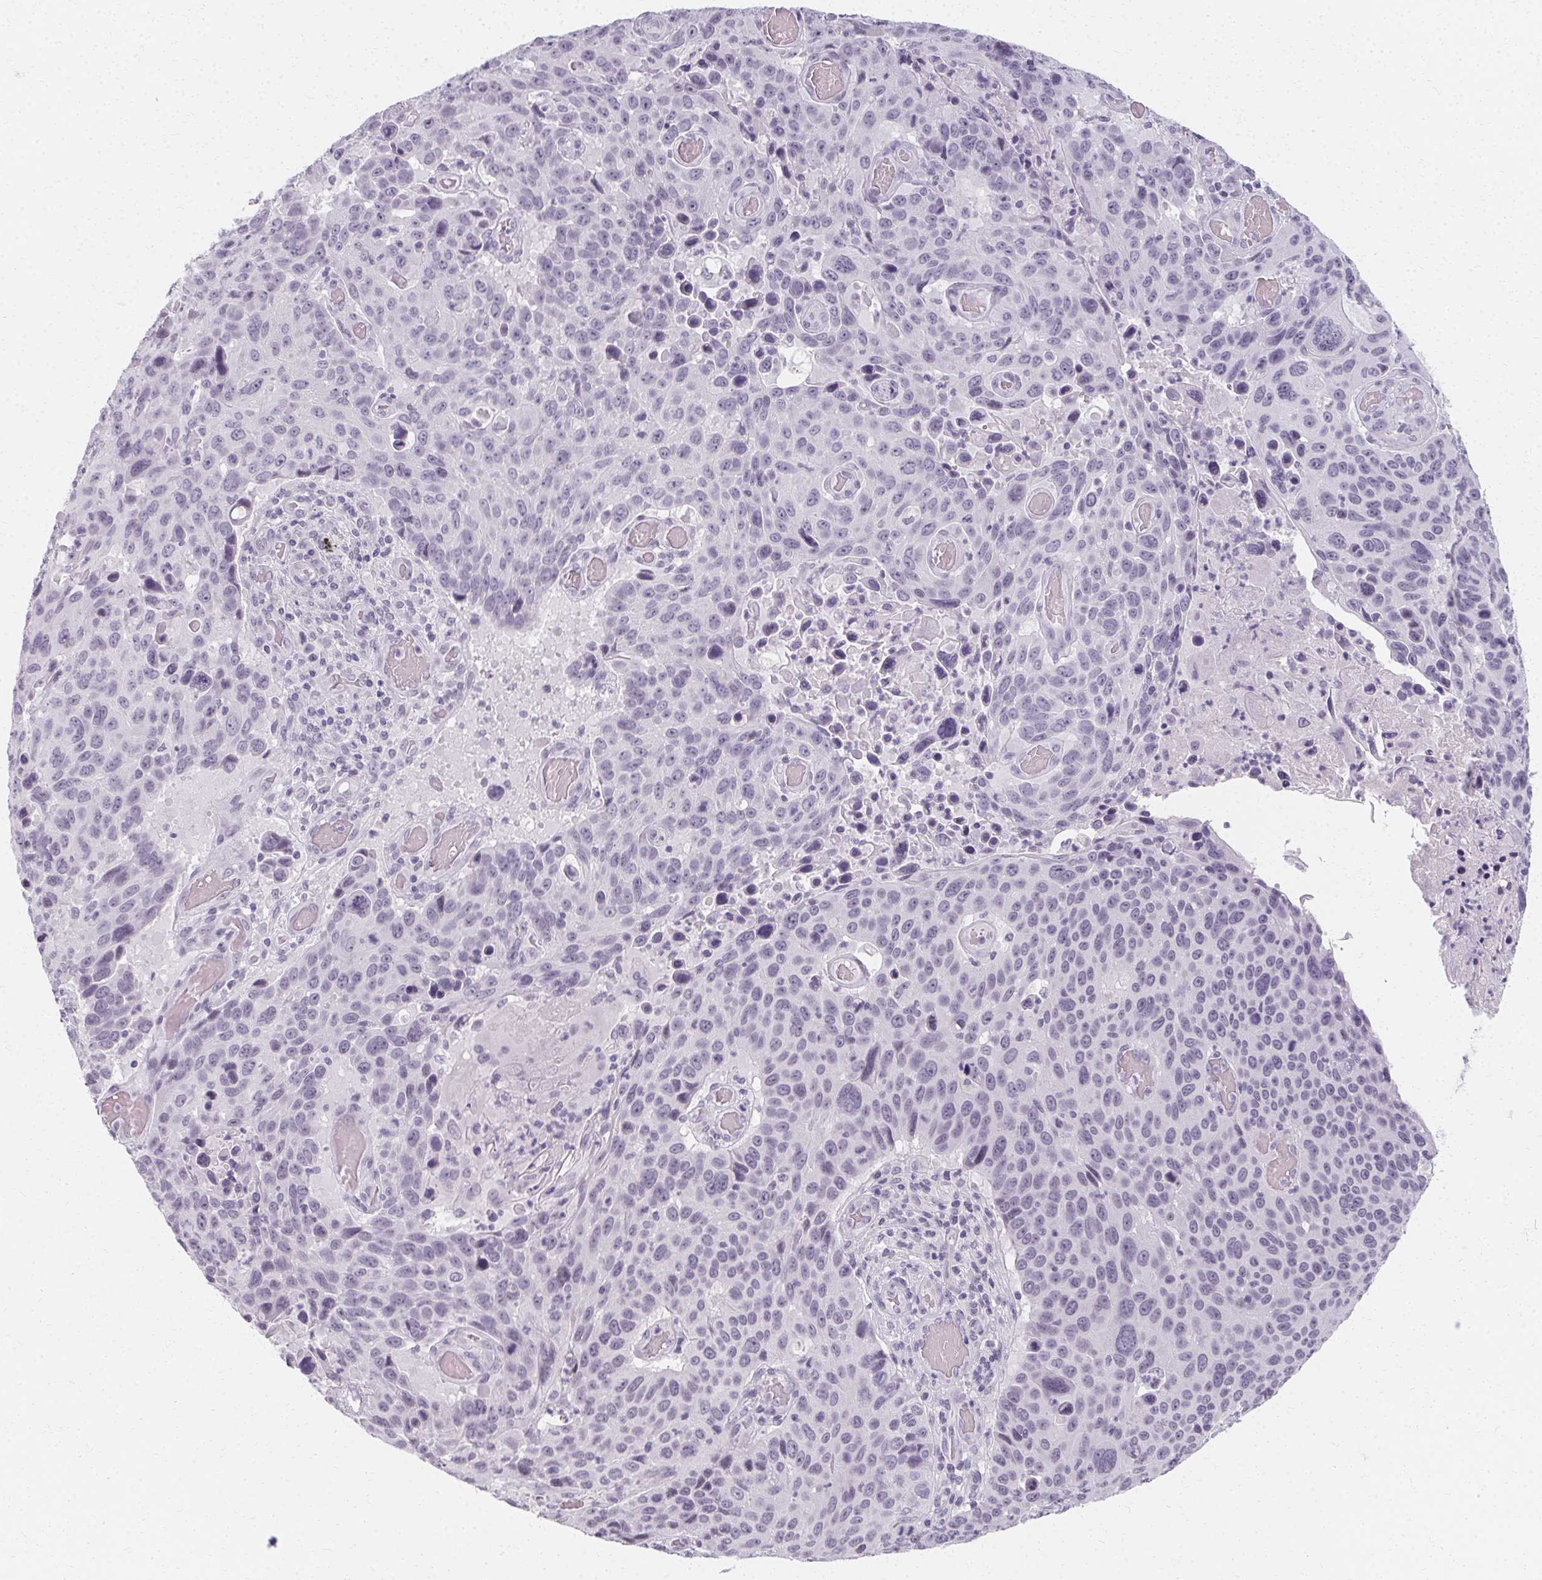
{"staining": {"intensity": "negative", "quantity": "none", "location": "none"}, "tissue": "lung cancer", "cell_type": "Tumor cells", "image_type": "cancer", "snomed": [{"axis": "morphology", "description": "Squamous cell carcinoma, NOS"}, {"axis": "topography", "description": "Lung"}], "caption": "Immunohistochemistry histopathology image of lung cancer stained for a protein (brown), which reveals no expression in tumor cells.", "gene": "SYNPR", "patient": {"sex": "male", "age": 68}}